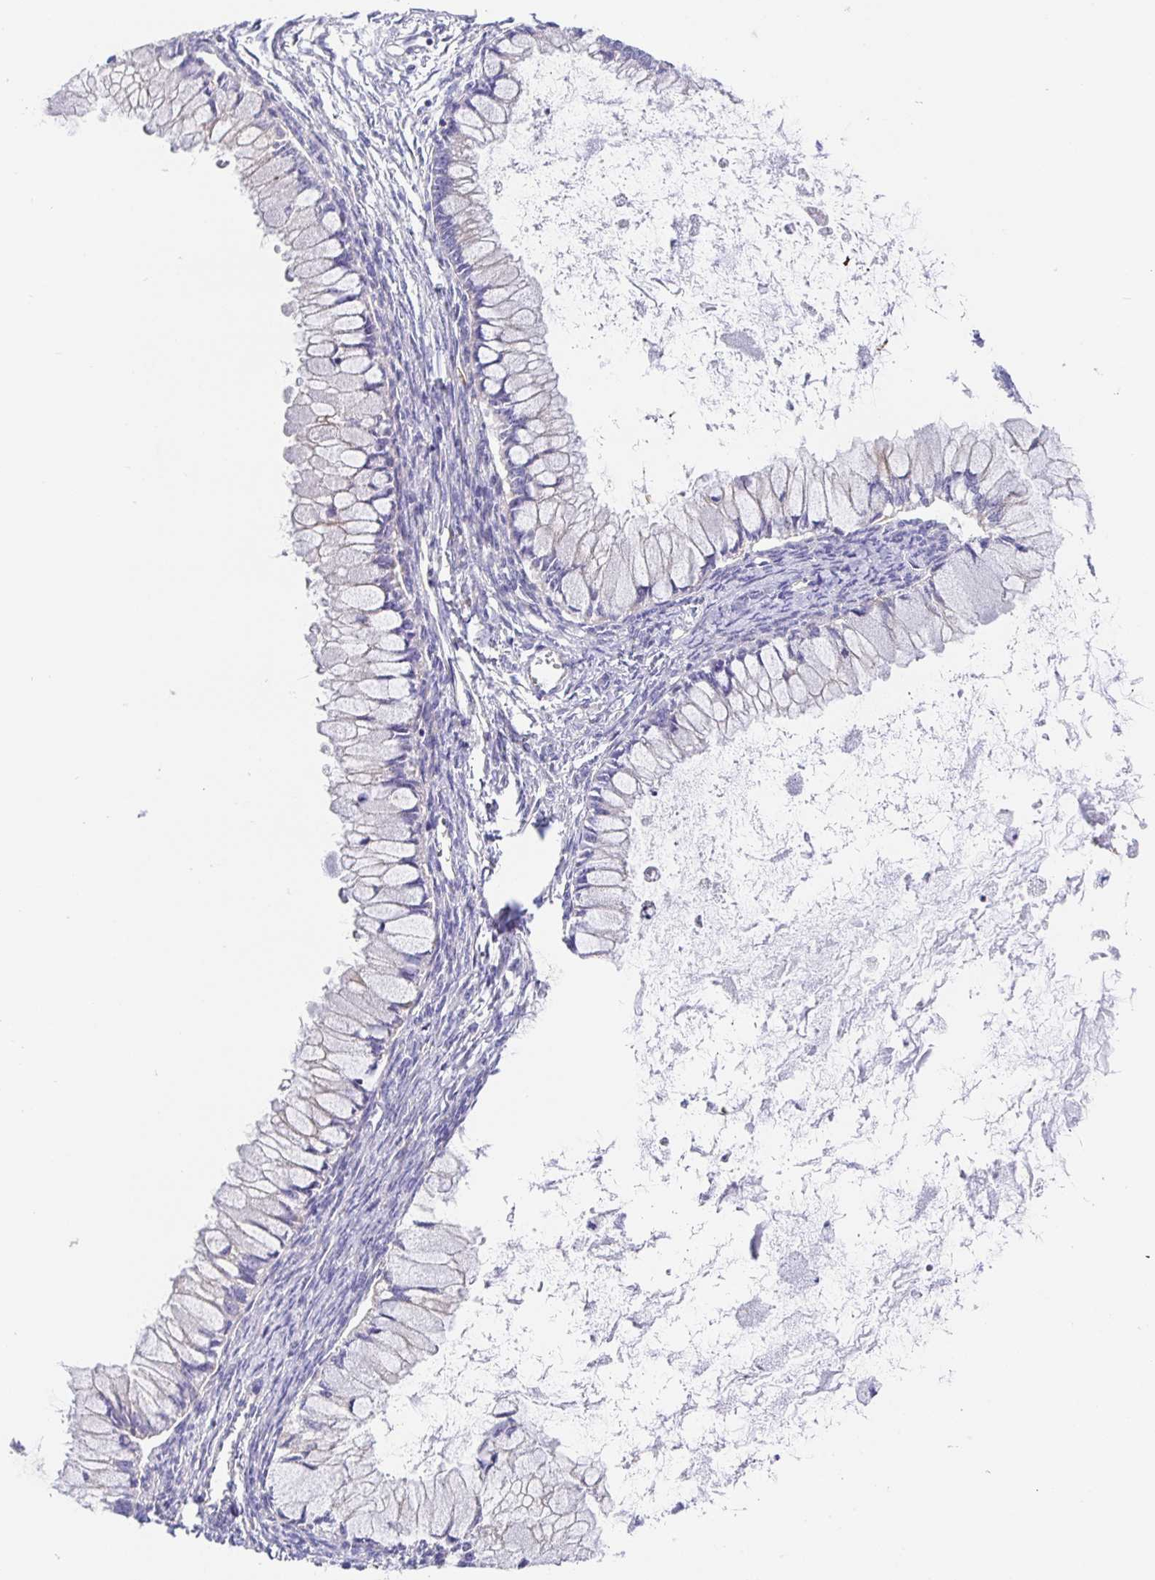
{"staining": {"intensity": "weak", "quantity": "<25%", "location": "cytoplasmic/membranous"}, "tissue": "ovarian cancer", "cell_type": "Tumor cells", "image_type": "cancer", "snomed": [{"axis": "morphology", "description": "Cystadenocarcinoma, mucinous, NOS"}, {"axis": "topography", "description": "Ovary"}], "caption": "The histopathology image shows no staining of tumor cells in ovarian cancer (mucinous cystadenocarcinoma).", "gene": "GOLGA1", "patient": {"sex": "female", "age": 34}}